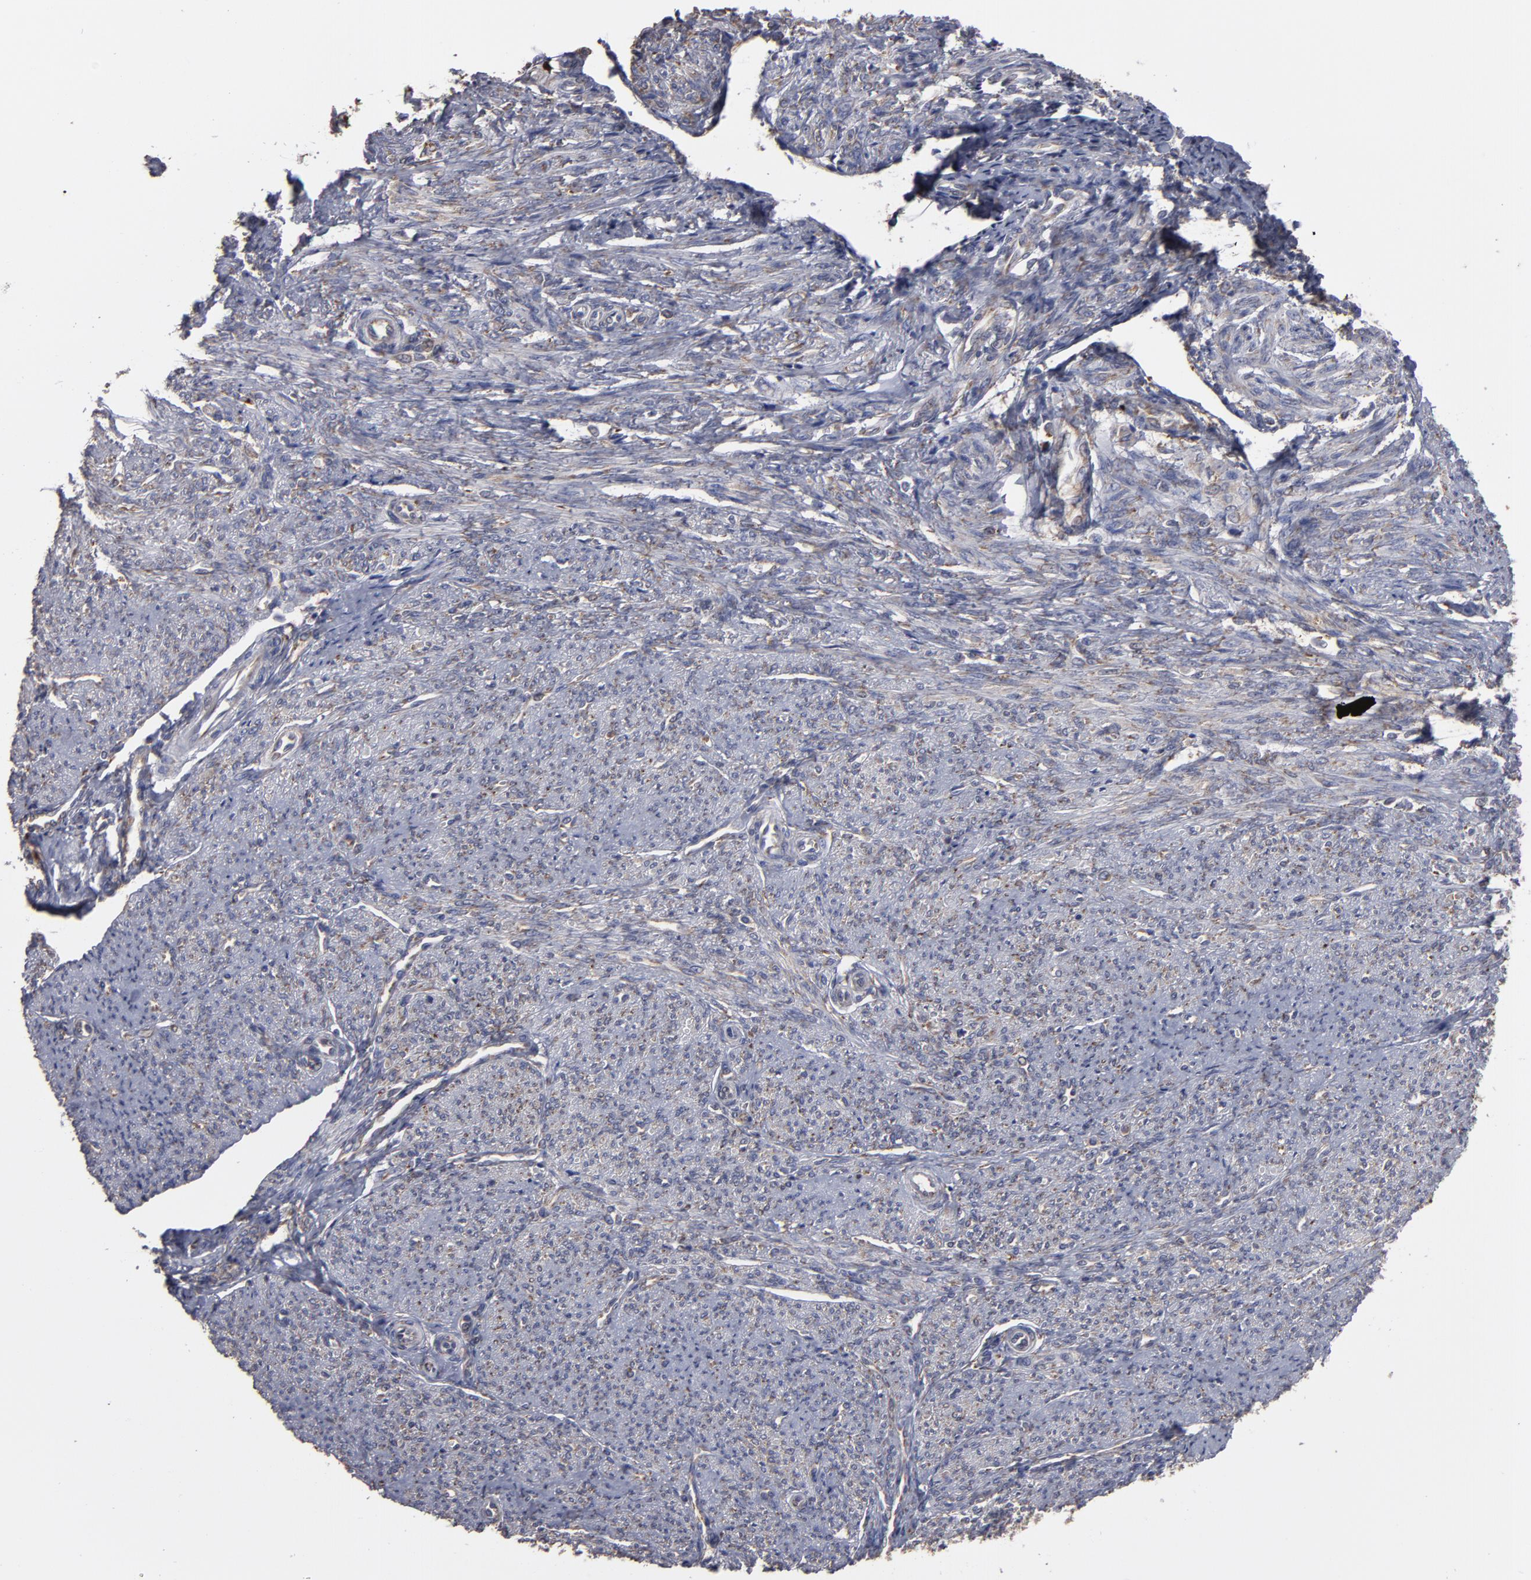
{"staining": {"intensity": "weak", "quantity": "25%-75%", "location": "cytoplasmic/membranous"}, "tissue": "smooth muscle", "cell_type": "Smooth muscle cells", "image_type": "normal", "snomed": [{"axis": "morphology", "description": "Normal tissue, NOS"}, {"axis": "topography", "description": "Smooth muscle"}], "caption": "Protein positivity by IHC exhibits weak cytoplasmic/membranous staining in about 25%-75% of smooth muscle cells in unremarkable smooth muscle.", "gene": "SND1", "patient": {"sex": "female", "age": 65}}